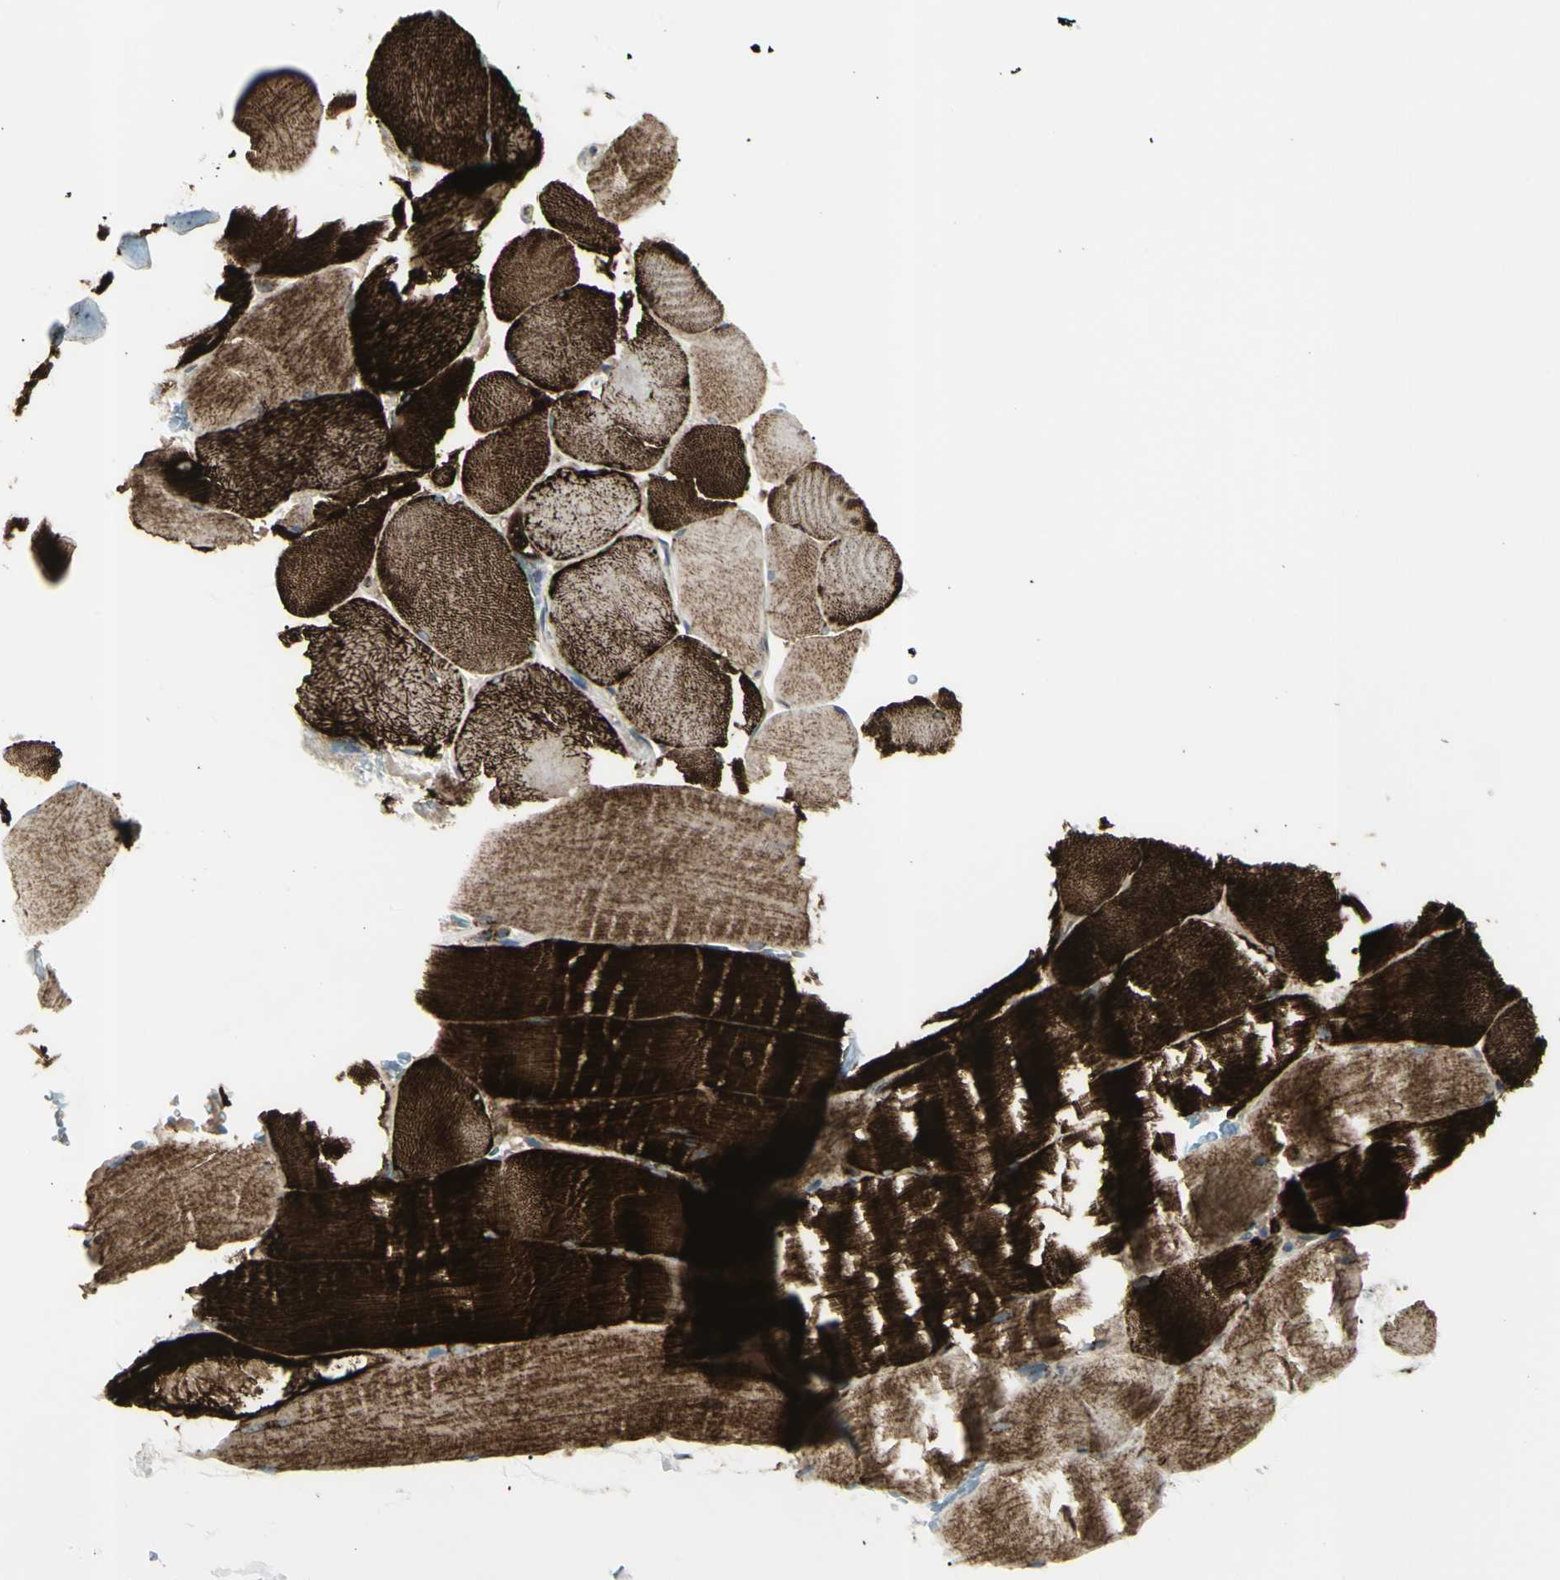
{"staining": {"intensity": "strong", "quantity": ">75%", "location": "cytoplasmic/membranous"}, "tissue": "skeletal muscle", "cell_type": "Myocytes", "image_type": "normal", "snomed": [{"axis": "morphology", "description": "Normal tissue, NOS"}, {"axis": "topography", "description": "Skin"}, {"axis": "topography", "description": "Skeletal muscle"}], "caption": "A high-resolution image shows IHC staining of normal skeletal muscle, which shows strong cytoplasmic/membranous positivity in approximately >75% of myocytes. The protein is stained brown, and the nuclei are stained in blue (DAB (3,3'-diaminobenzidine) IHC with brightfield microscopy, high magnification).", "gene": "CYB5R1", "patient": {"sex": "male", "age": 83}}